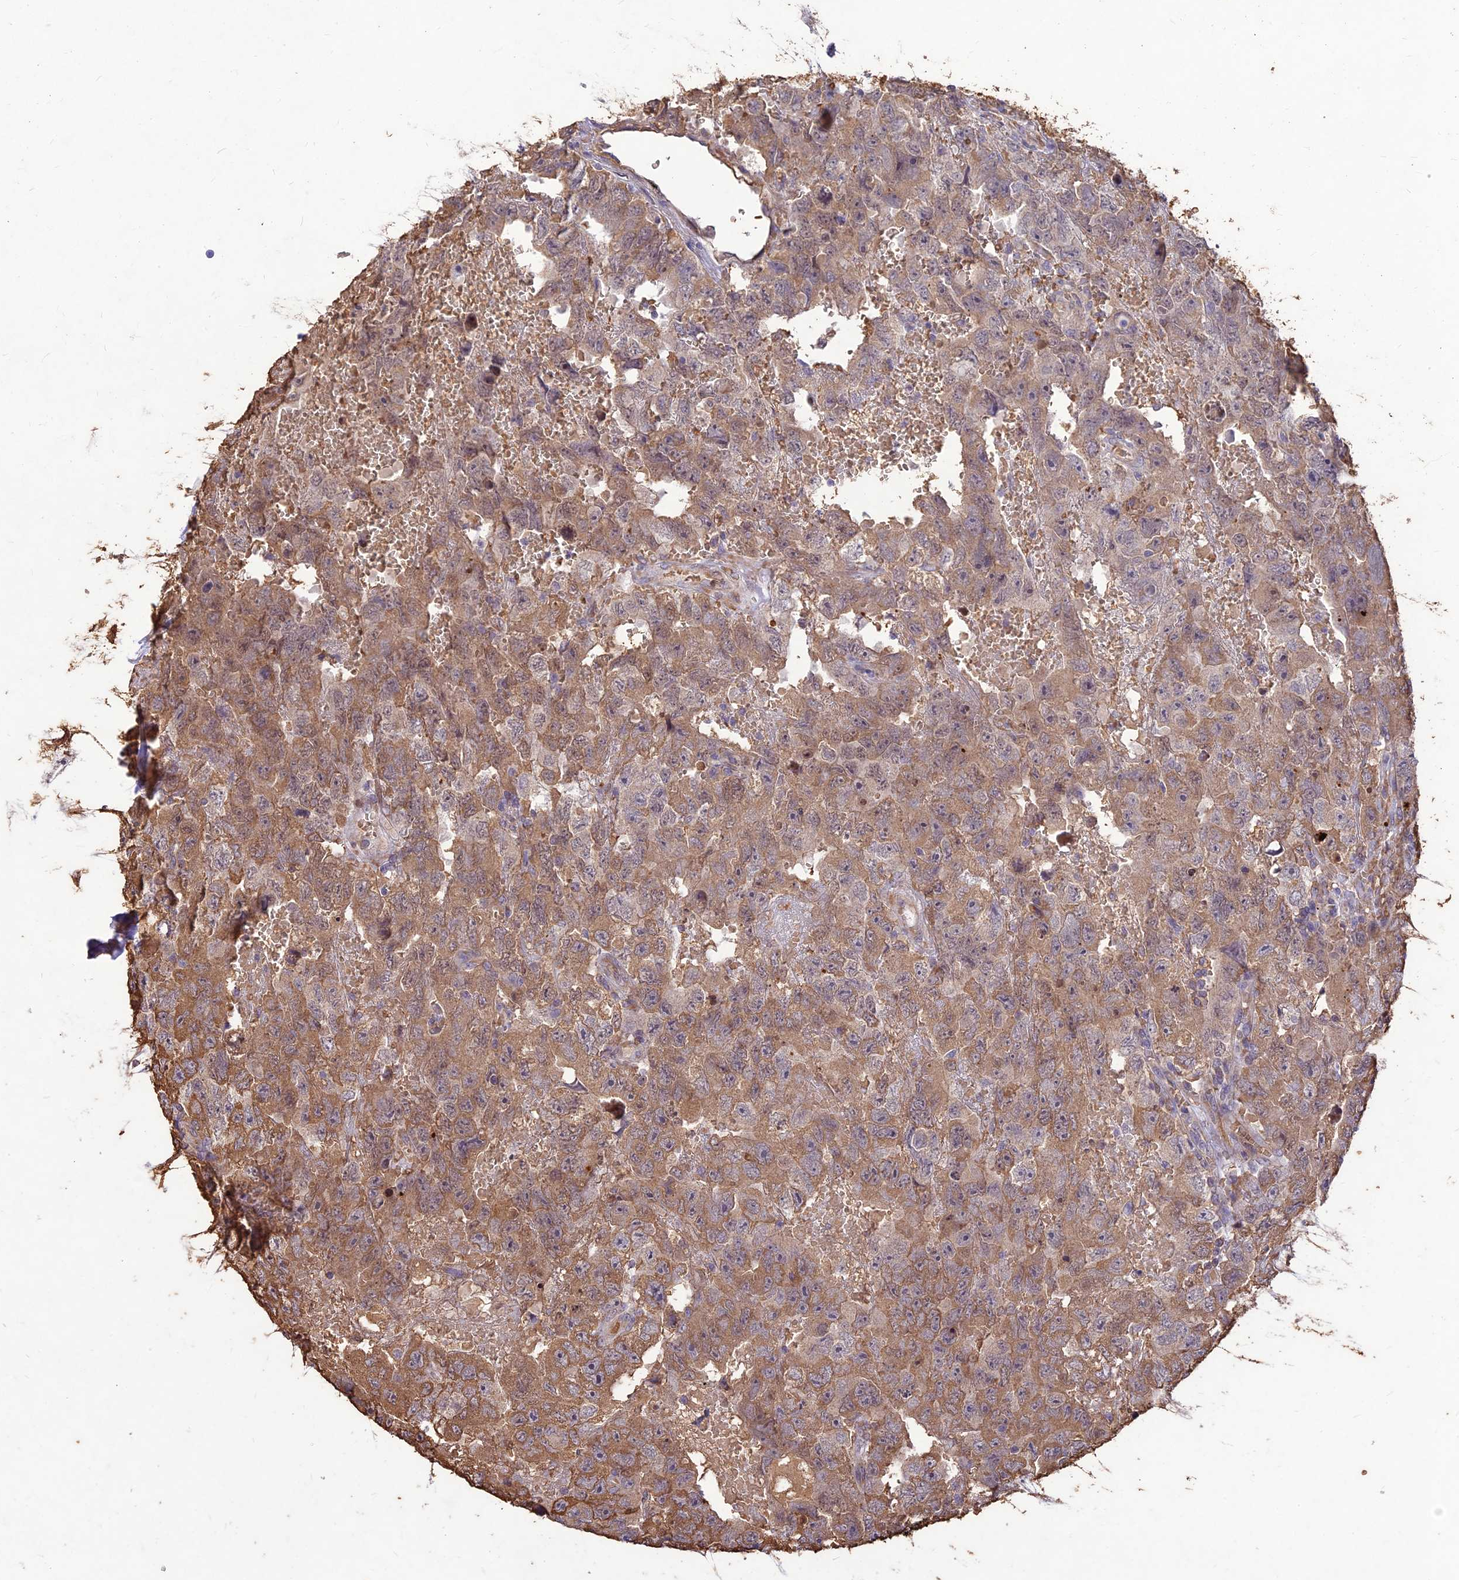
{"staining": {"intensity": "moderate", "quantity": "25%-75%", "location": "cytoplasmic/membranous"}, "tissue": "testis cancer", "cell_type": "Tumor cells", "image_type": "cancer", "snomed": [{"axis": "morphology", "description": "Carcinoma, Embryonal, NOS"}, {"axis": "topography", "description": "Testis"}], "caption": "A histopathology image of embryonal carcinoma (testis) stained for a protein exhibits moderate cytoplasmic/membranous brown staining in tumor cells. (IHC, brightfield microscopy, high magnification).", "gene": "PPP1R11", "patient": {"sex": "male", "age": 45}}